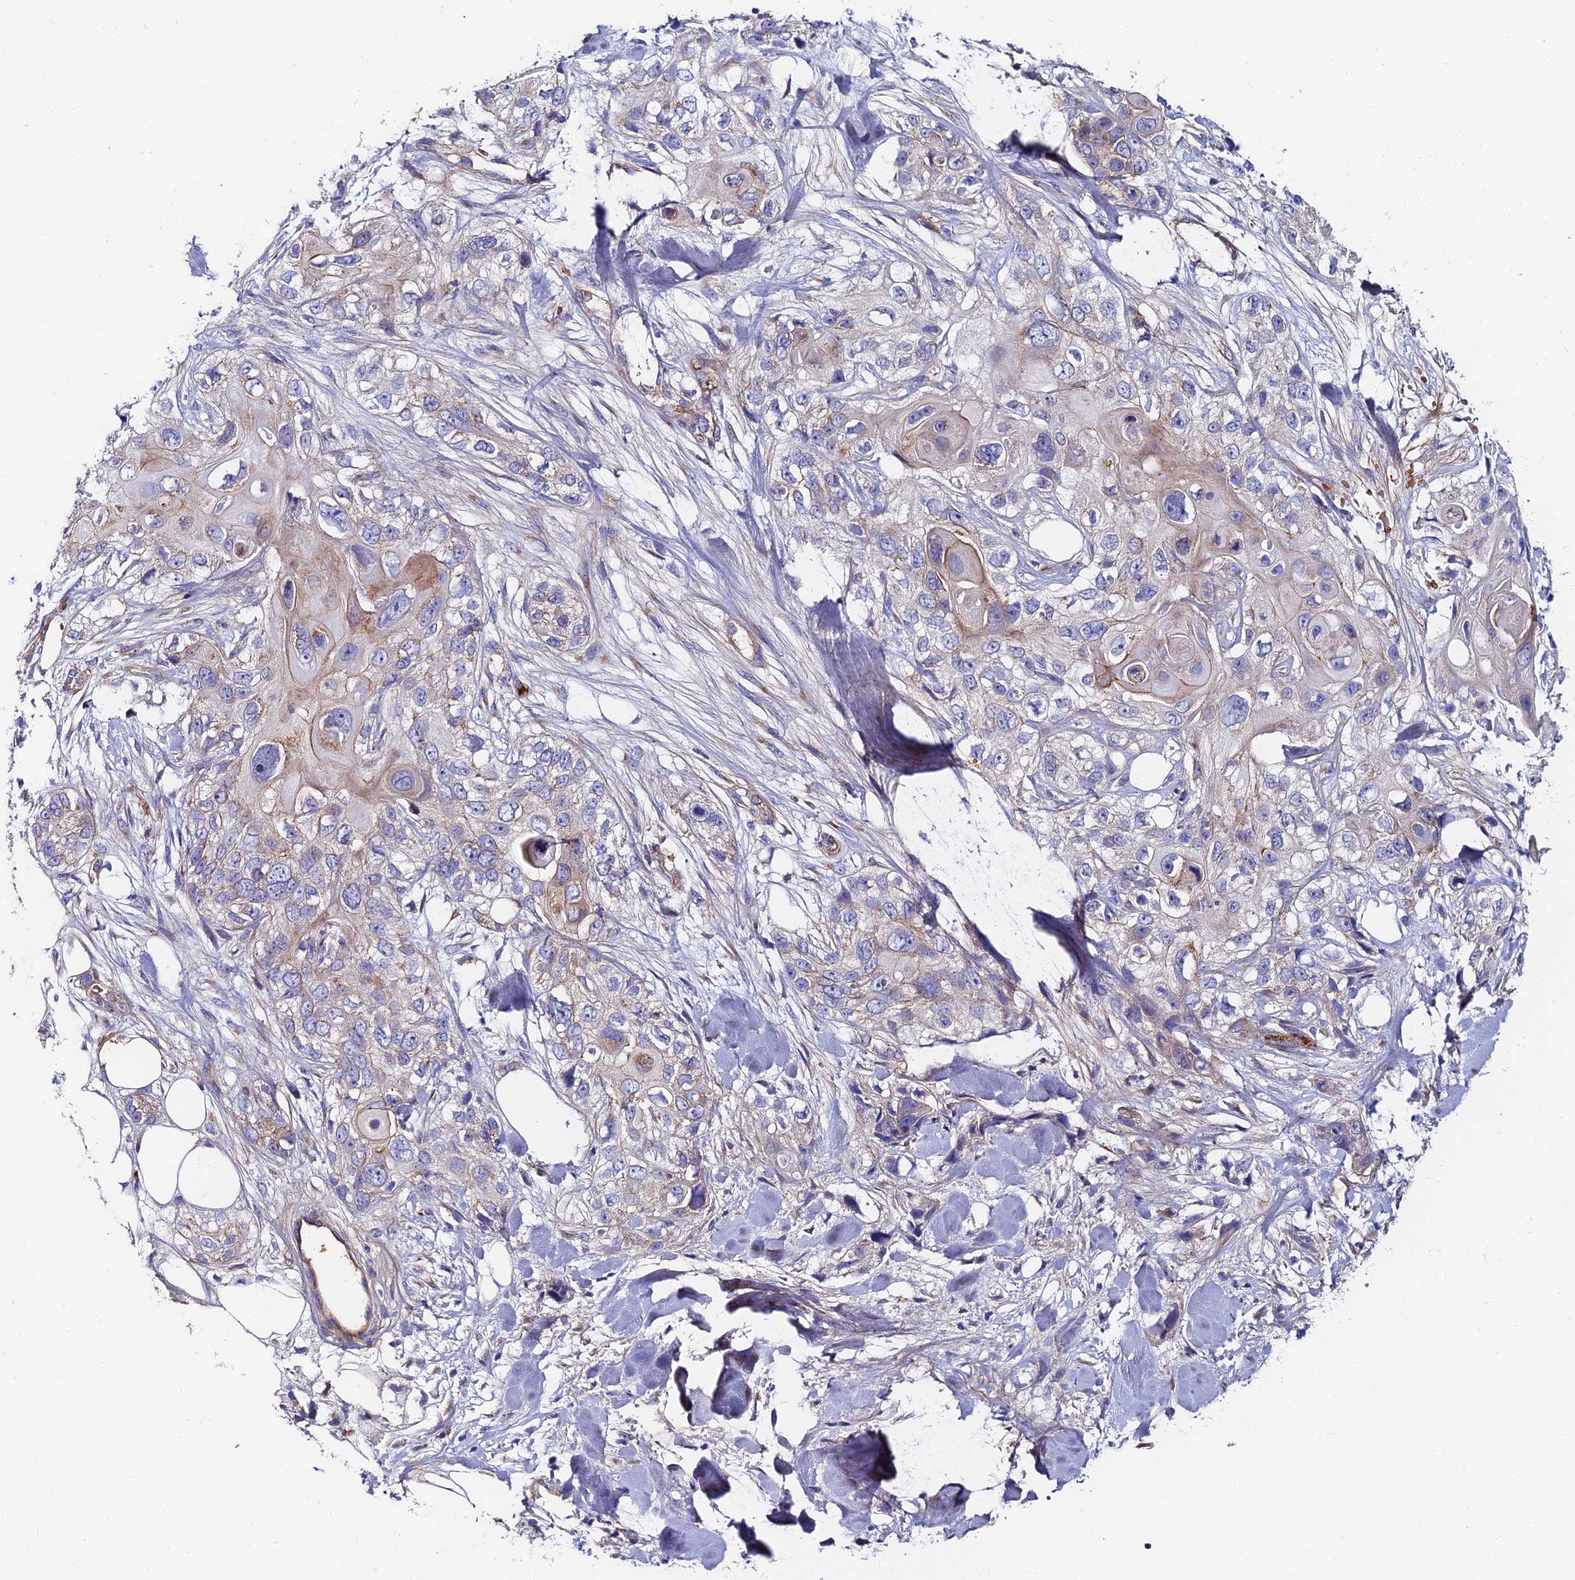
{"staining": {"intensity": "weak", "quantity": "<25%", "location": "cytoplasmic/membranous"}, "tissue": "skin cancer", "cell_type": "Tumor cells", "image_type": "cancer", "snomed": [{"axis": "morphology", "description": "Normal tissue, NOS"}, {"axis": "morphology", "description": "Squamous cell carcinoma, NOS"}, {"axis": "topography", "description": "Skin"}], "caption": "A micrograph of human skin cancer (squamous cell carcinoma) is negative for staining in tumor cells. (DAB (3,3'-diaminobenzidine) immunohistochemistry (IHC) visualized using brightfield microscopy, high magnification).", "gene": "ADGRF3", "patient": {"sex": "male", "age": 72}}